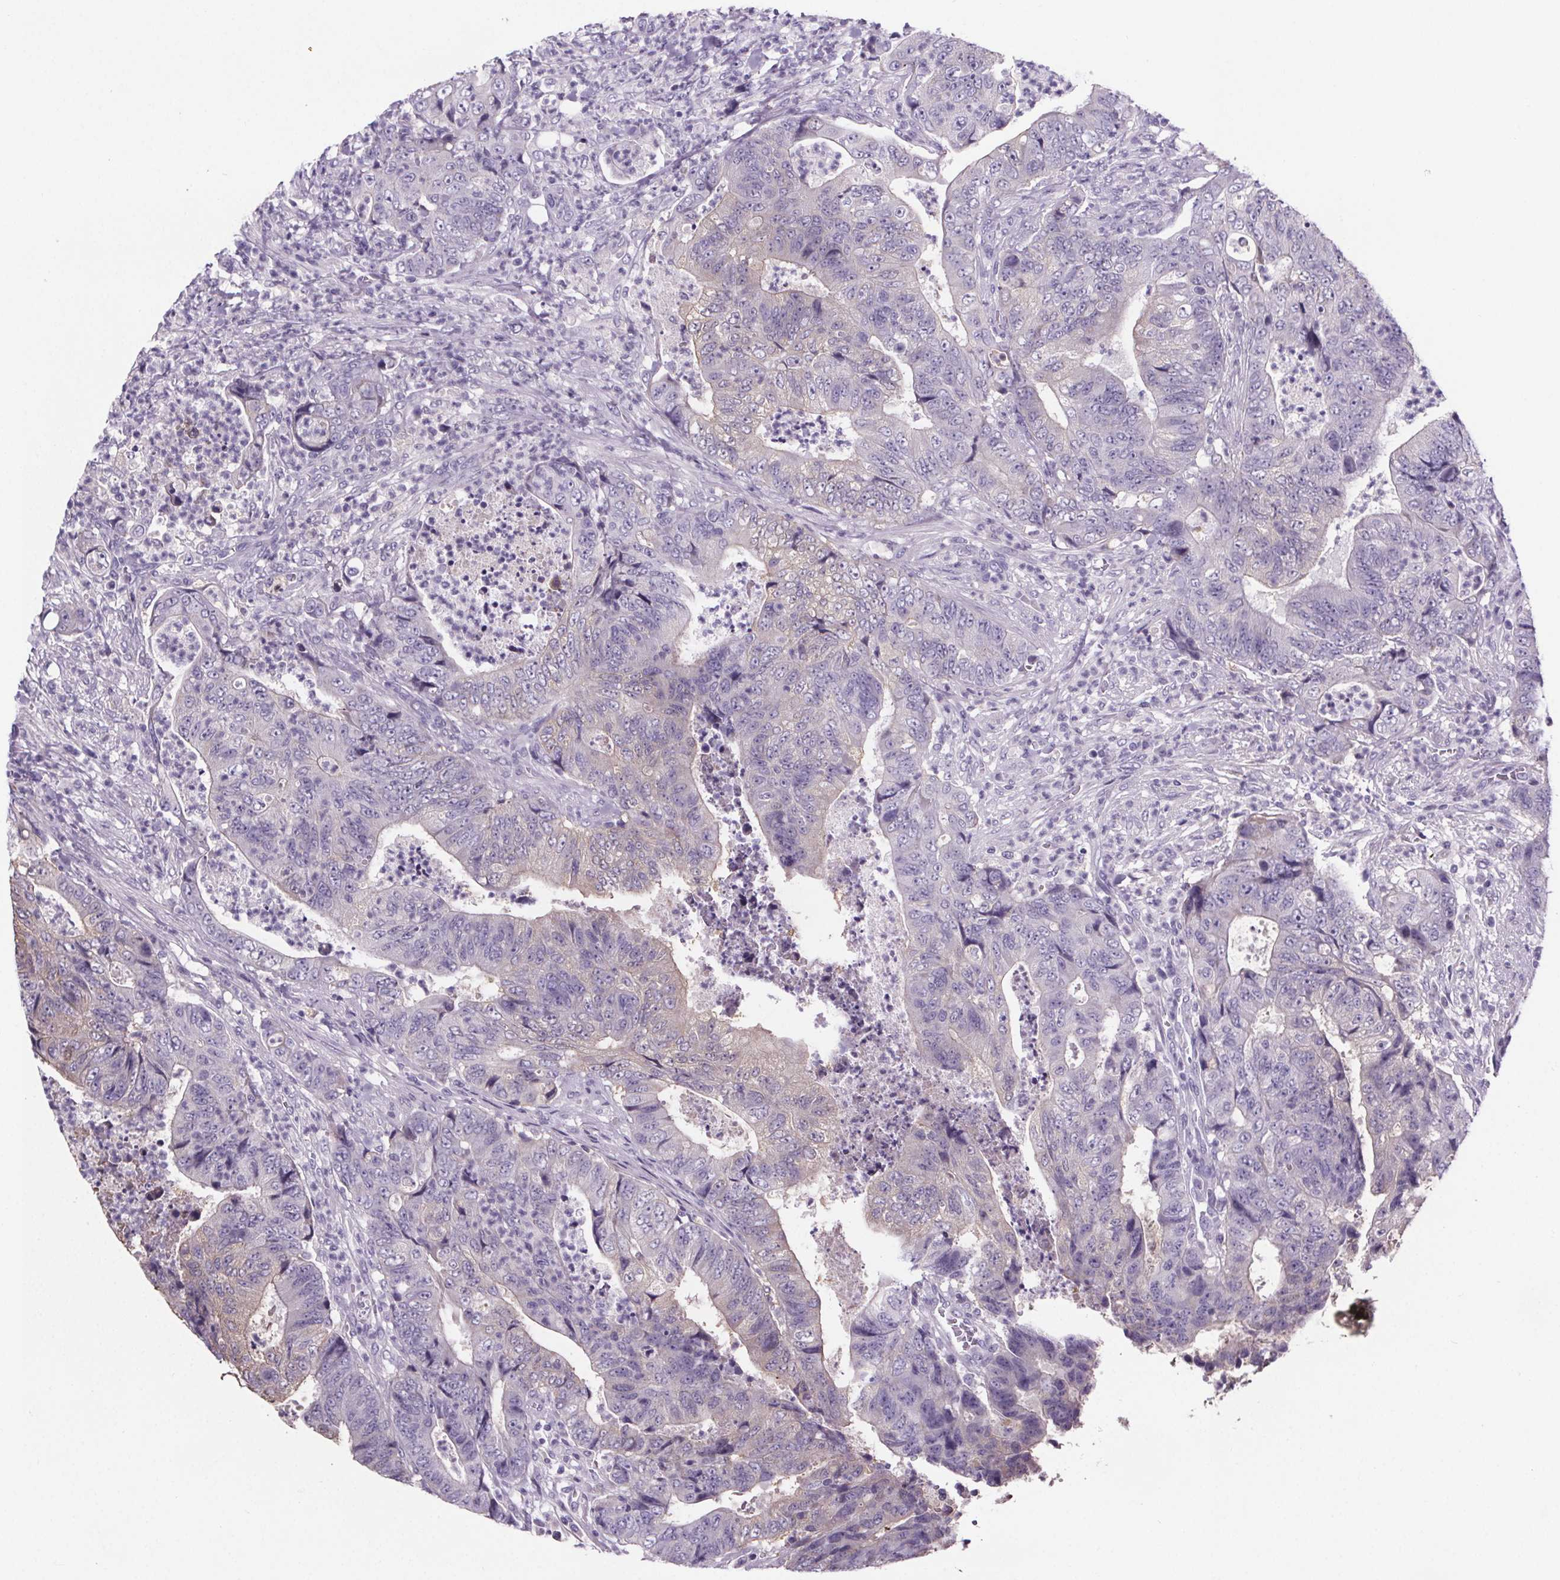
{"staining": {"intensity": "weak", "quantity": "<25%", "location": "cytoplasmic/membranous"}, "tissue": "colorectal cancer", "cell_type": "Tumor cells", "image_type": "cancer", "snomed": [{"axis": "morphology", "description": "Adenocarcinoma, NOS"}, {"axis": "topography", "description": "Colon"}], "caption": "DAB immunohistochemical staining of colorectal cancer reveals no significant expression in tumor cells.", "gene": "CUBN", "patient": {"sex": "female", "age": 48}}